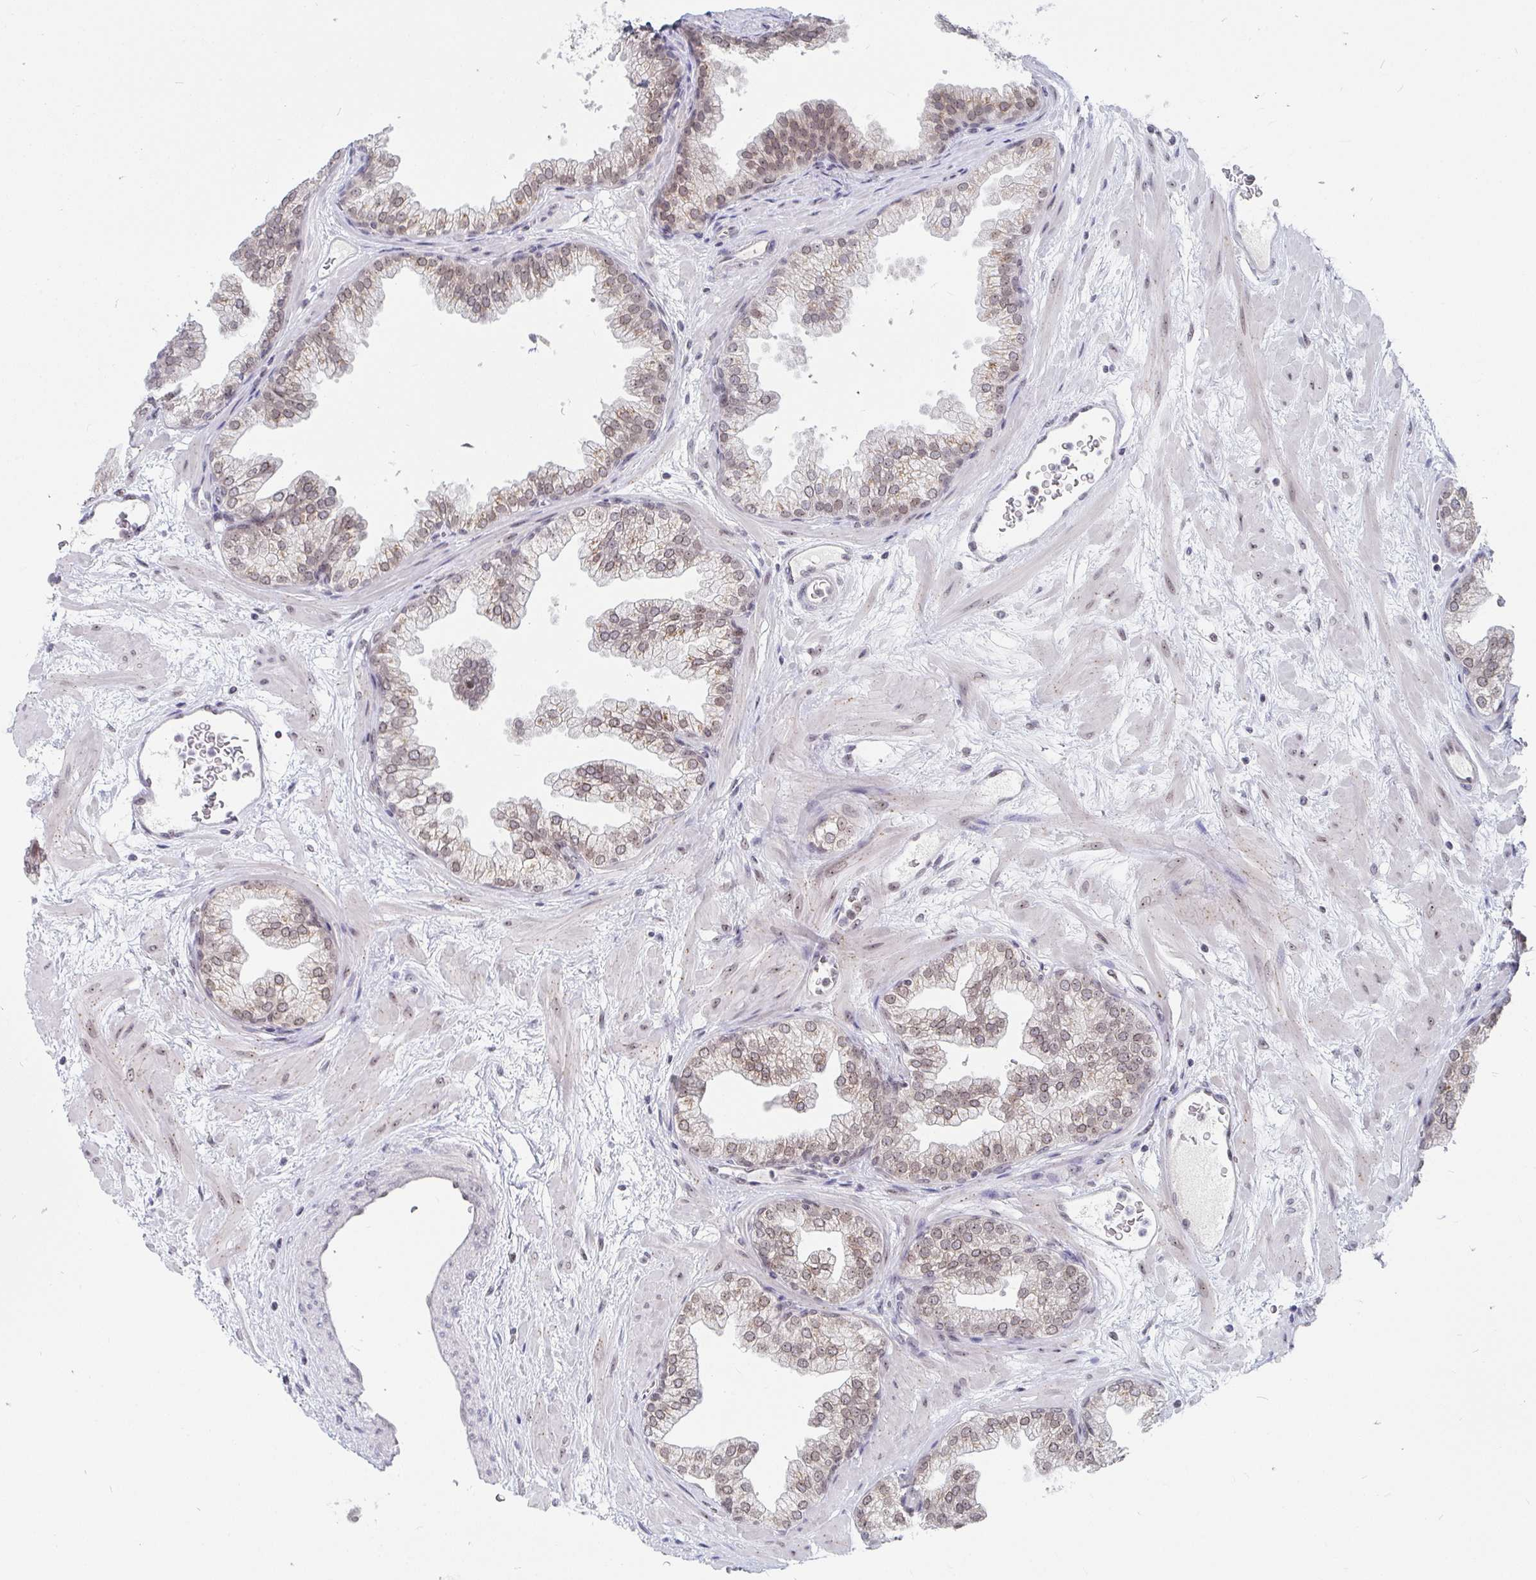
{"staining": {"intensity": "weak", "quantity": "25%-75%", "location": "nuclear"}, "tissue": "prostate", "cell_type": "Glandular cells", "image_type": "normal", "snomed": [{"axis": "morphology", "description": "Normal tissue, NOS"}, {"axis": "topography", "description": "Prostate"}], "caption": "Immunohistochemistry photomicrograph of normal prostate: prostate stained using immunohistochemistry (IHC) reveals low levels of weak protein expression localized specifically in the nuclear of glandular cells, appearing as a nuclear brown color.", "gene": "TRIP12", "patient": {"sex": "male", "age": 37}}